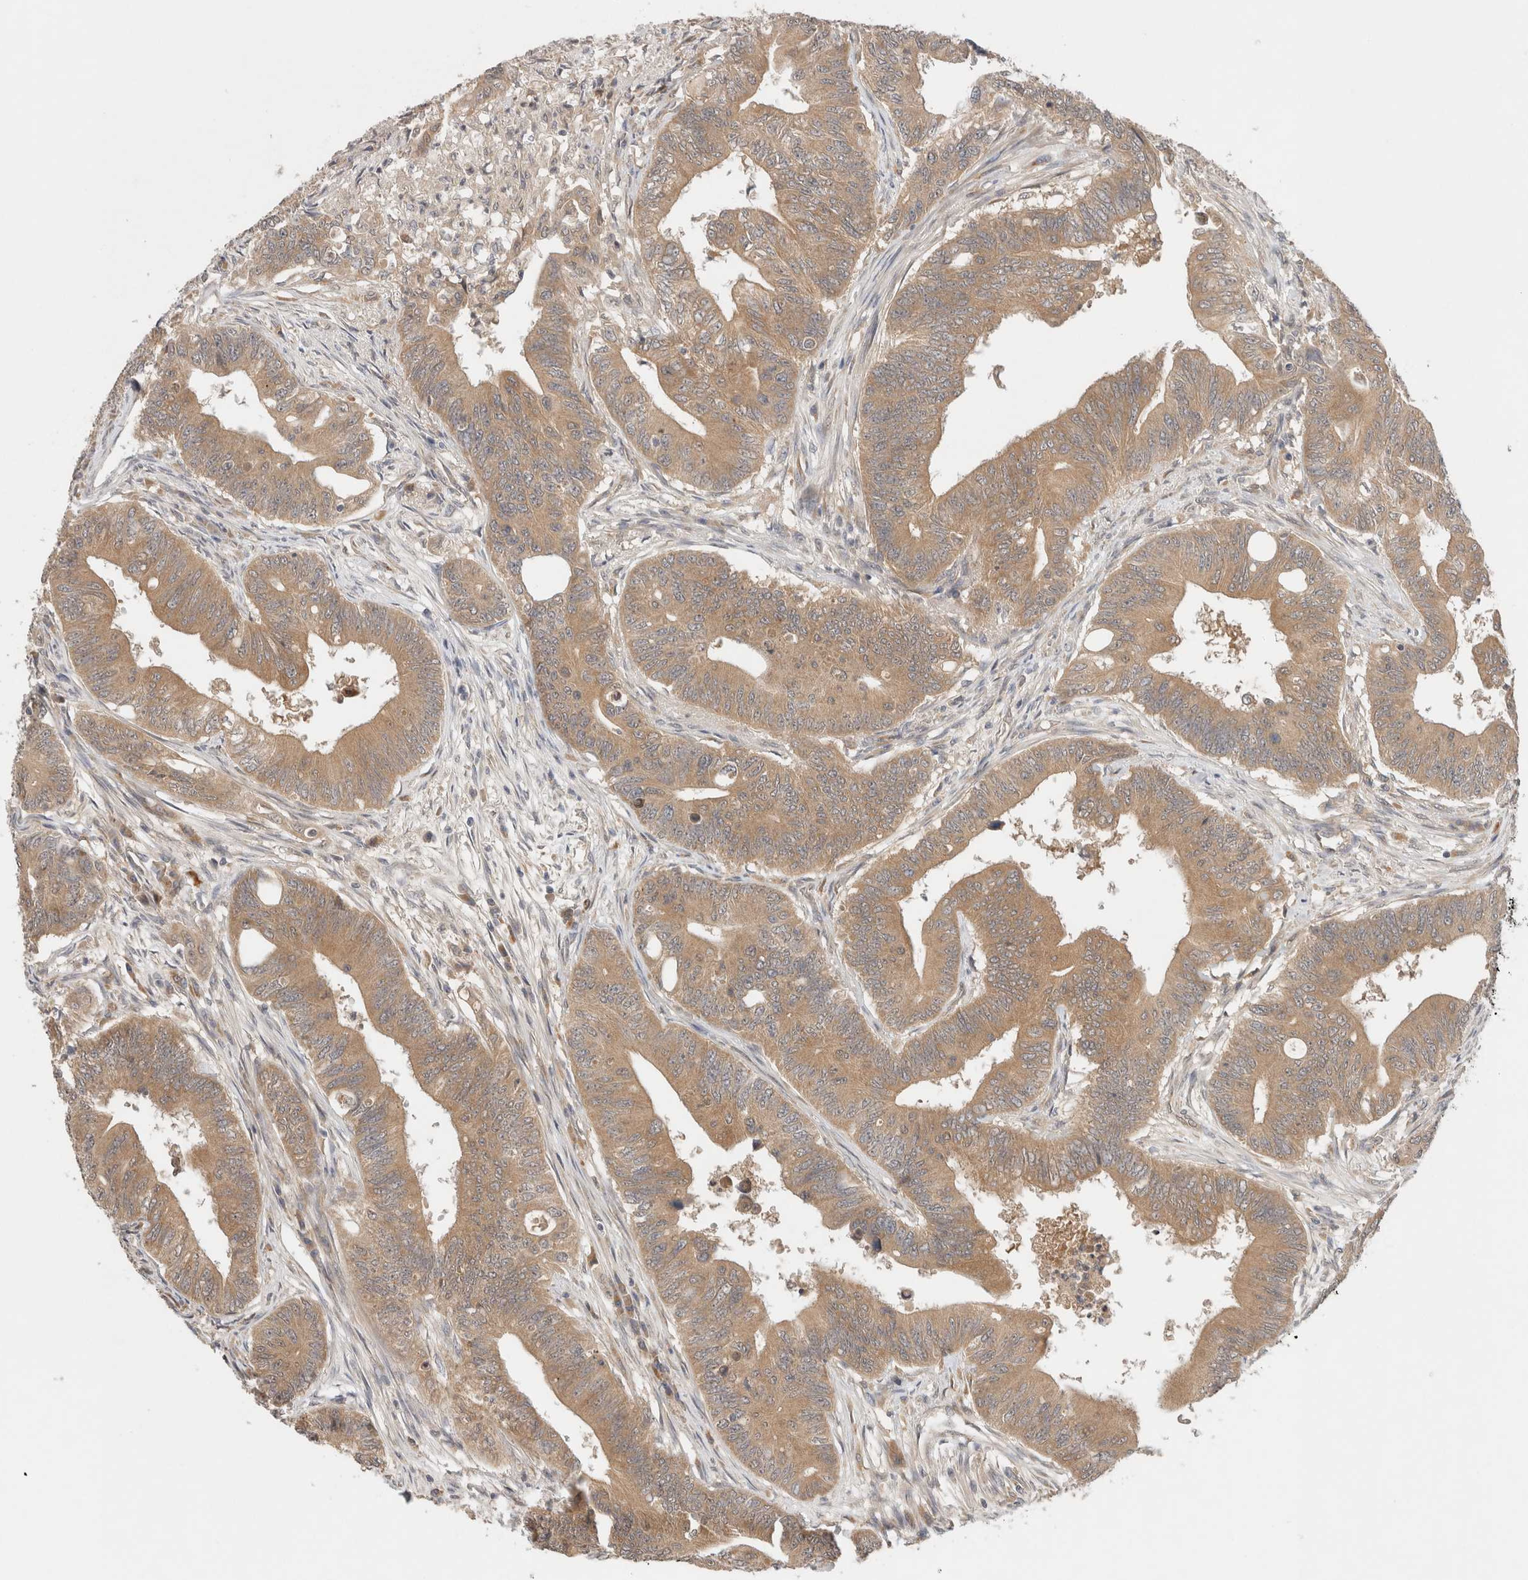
{"staining": {"intensity": "moderate", "quantity": ">75%", "location": "cytoplasmic/membranous"}, "tissue": "colorectal cancer", "cell_type": "Tumor cells", "image_type": "cancer", "snomed": [{"axis": "morphology", "description": "Adenoma, NOS"}, {"axis": "morphology", "description": "Adenocarcinoma, NOS"}, {"axis": "topography", "description": "Colon"}], "caption": "DAB (3,3'-diaminobenzidine) immunohistochemical staining of colorectal cancer shows moderate cytoplasmic/membranous protein positivity in about >75% of tumor cells.", "gene": "SGK1", "patient": {"sex": "male", "age": 79}}